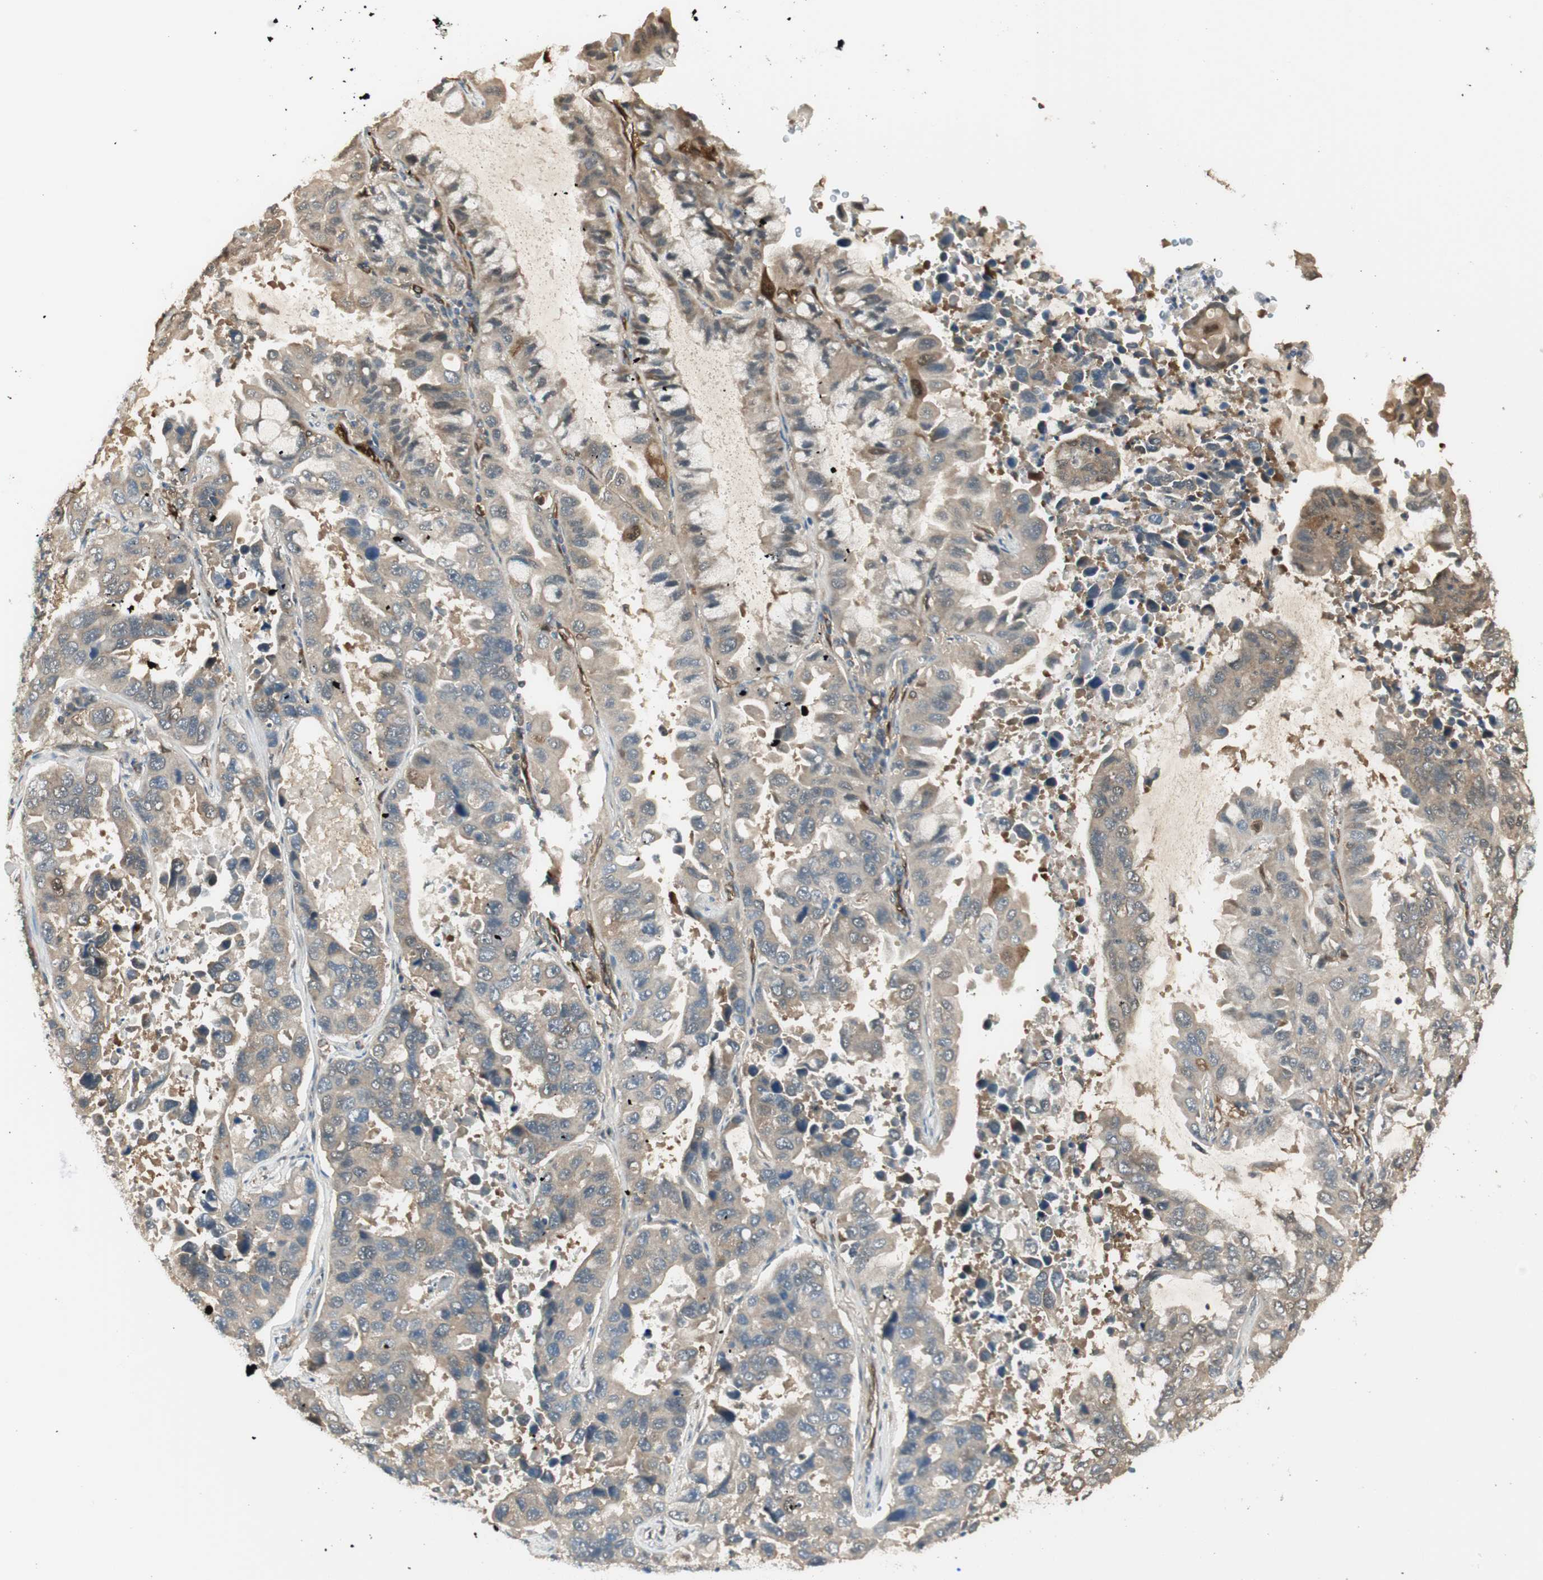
{"staining": {"intensity": "weak", "quantity": ">75%", "location": "cytoplasmic/membranous"}, "tissue": "lung cancer", "cell_type": "Tumor cells", "image_type": "cancer", "snomed": [{"axis": "morphology", "description": "Adenocarcinoma, NOS"}, {"axis": "topography", "description": "Lung"}], "caption": "Protein expression analysis of lung cancer (adenocarcinoma) shows weak cytoplasmic/membranous positivity in about >75% of tumor cells.", "gene": "SERPINB6", "patient": {"sex": "male", "age": 64}}